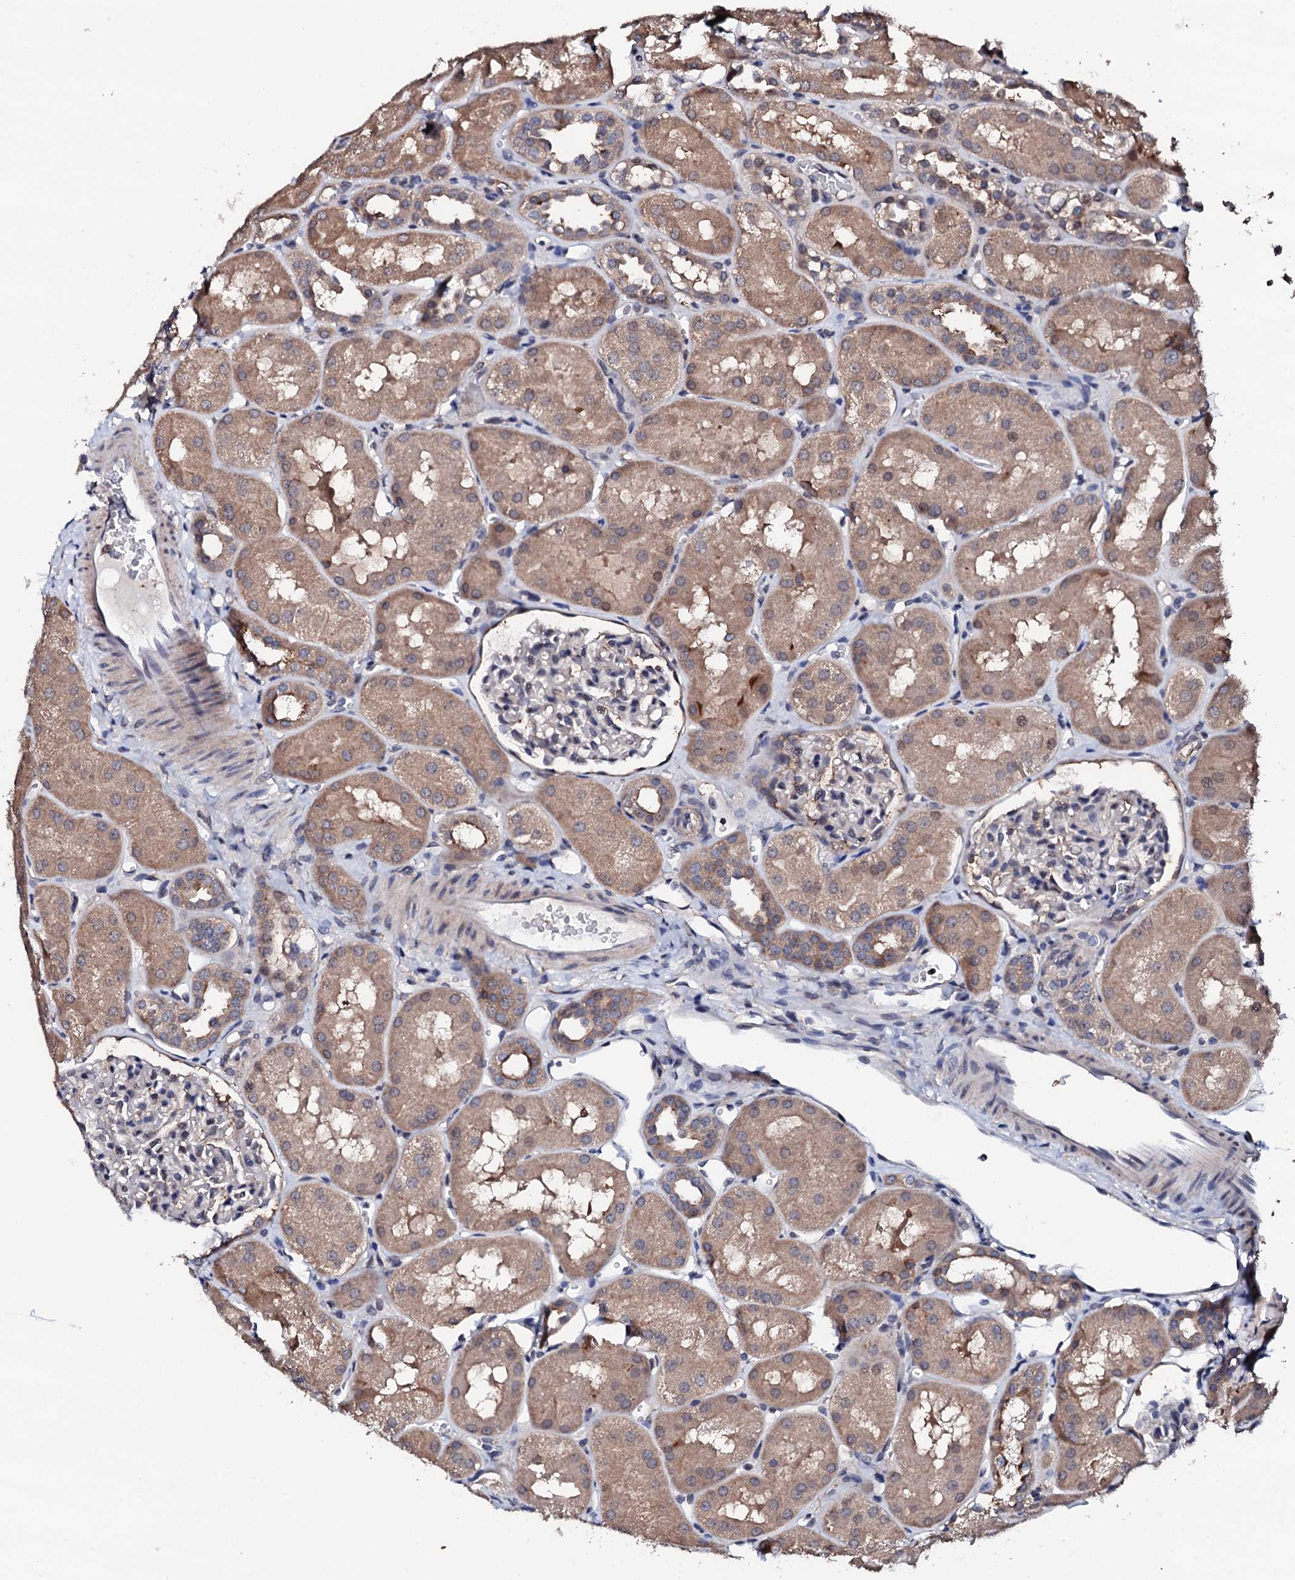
{"staining": {"intensity": "negative", "quantity": "none", "location": "none"}, "tissue": "kidney", "cell_type": "Cells in glomeruli", "image_type": "normal", "snomed": [{"axis": "morphology", "description": "Normal tissue, NOS"}, {"axis": "topography", "description": "Kidney"}, {"axis": "topography", "description": "Urinary bladder"}], "caption": "A photomicrograph of kidney stained for a protein displays no brown staining in cells in glomeruli. The staining is performed using DAB brown chromogen with nuclei counter-stained in using hematoxylin.", "gene": "EDC3", "patient": {"sex": "male", "age": 16}}